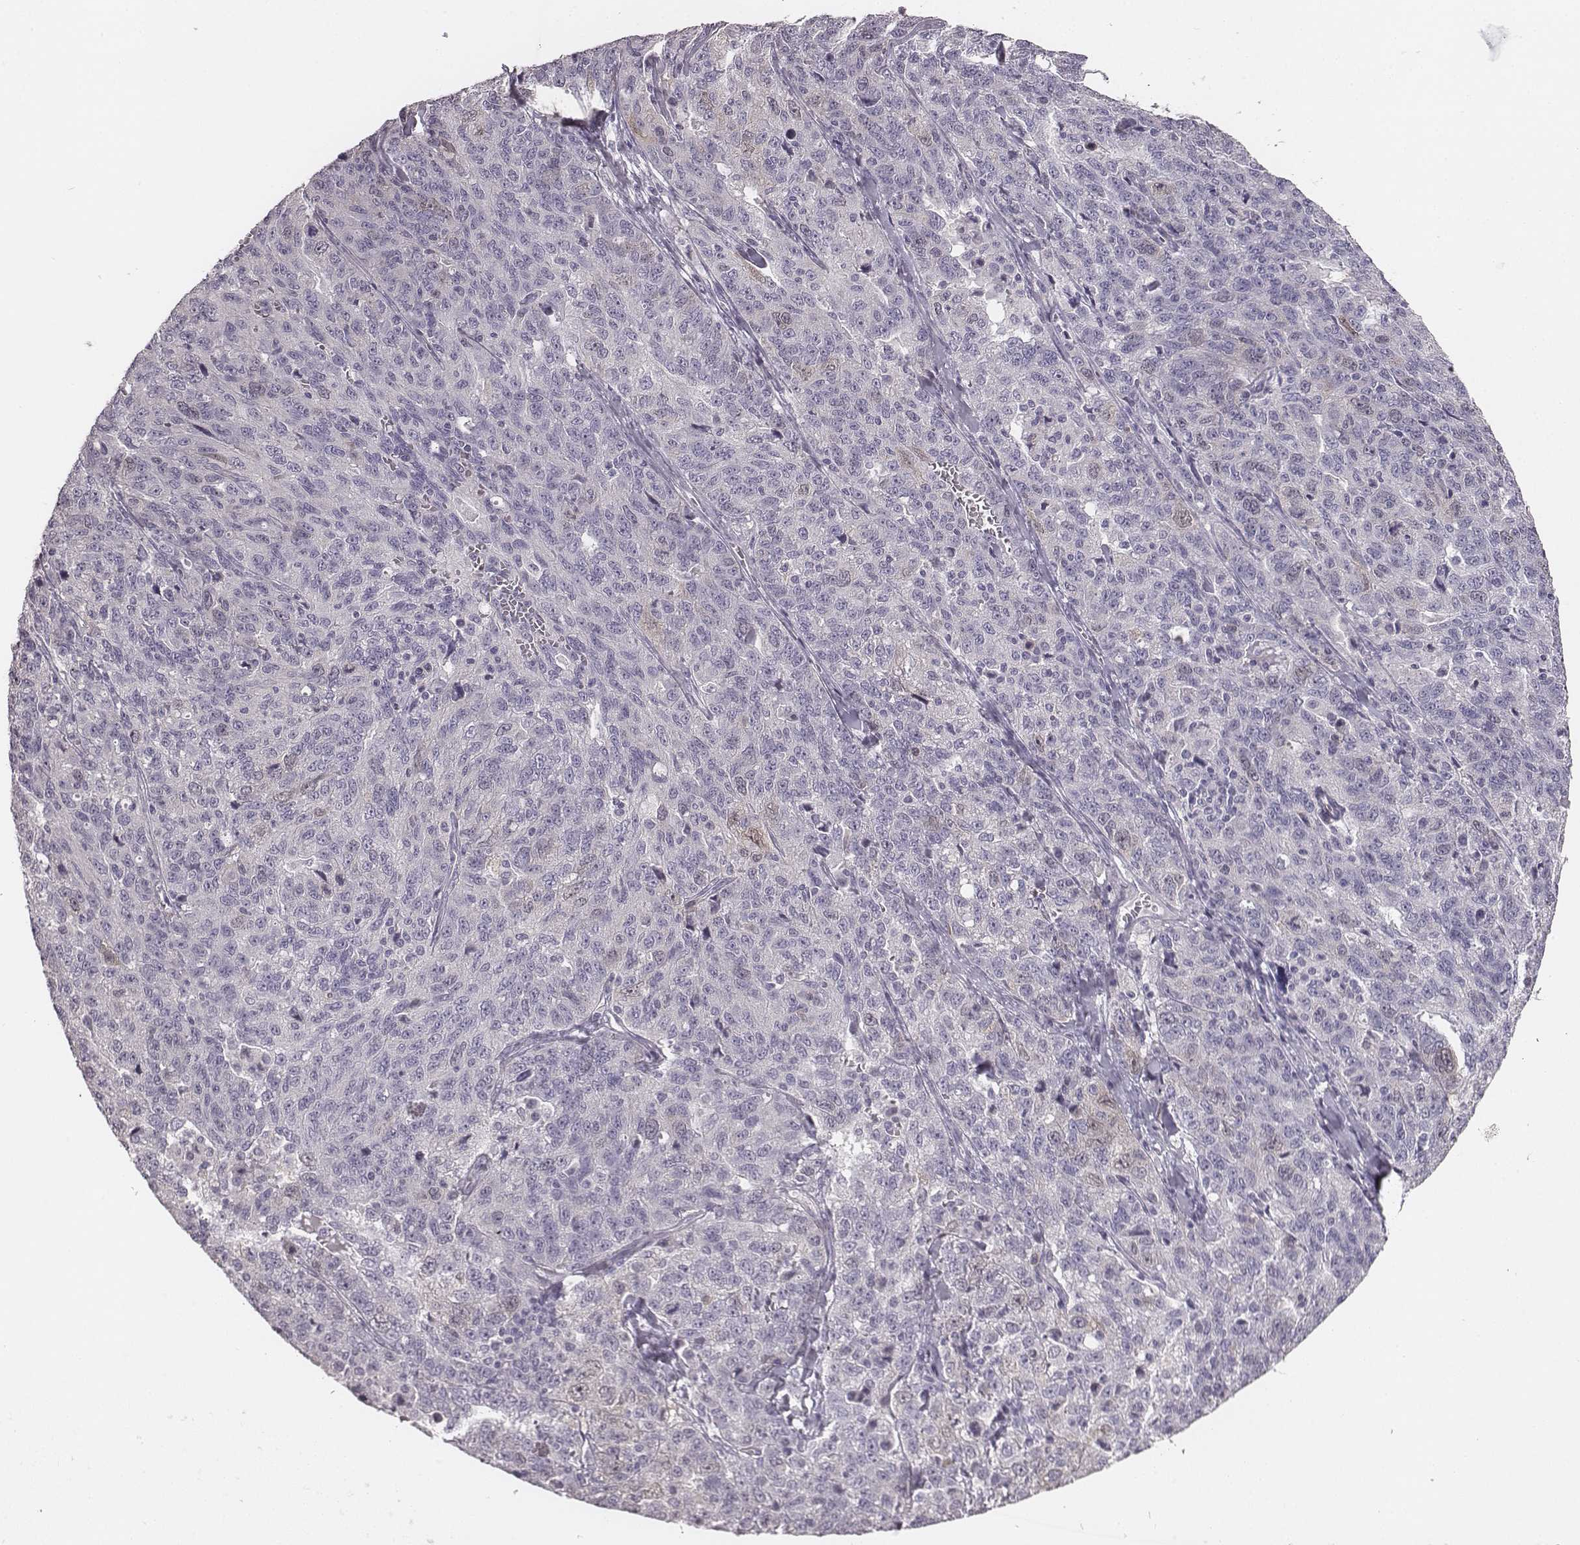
{"staining": {"intensity": "negative", "quantity": "none", "location": "none"}, "tissue": "ovarian cancer", "cell_type": "Tumor cells", "image_type": "cancer", "snomed": [{"axis": "morphology", "description": "Cystadenocarcinoma, serous, NOS"}, {"axis": "topography", "description": "Ovary"}], "caption": "Immunohistochemistry of human ovarian cancer (serous cystadenocarcinoma) reveals no expression in tumor cells.", "gene": "PBK", "patient": {"sex": "female", "age": 71}}